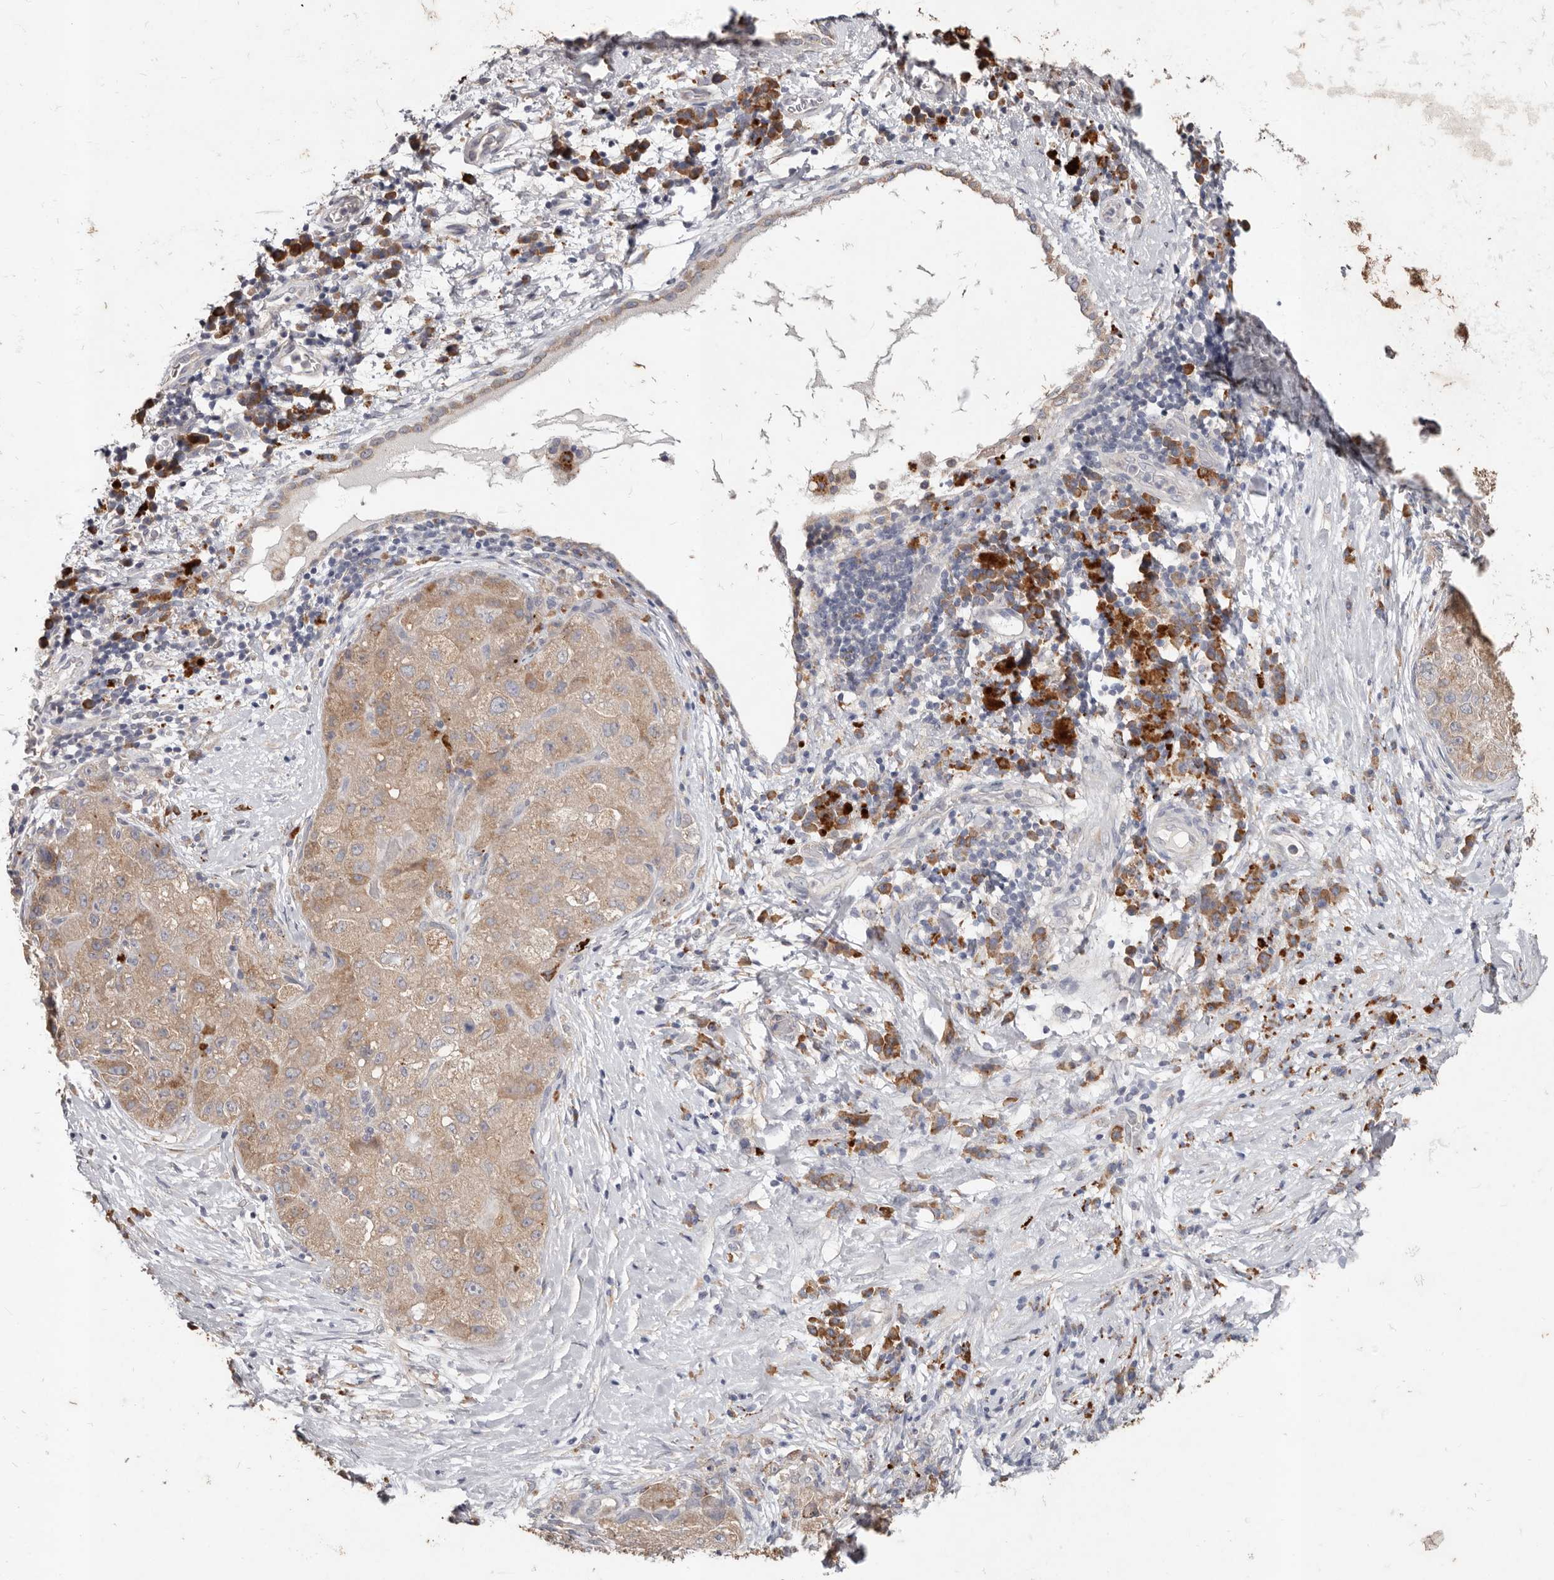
{"staining": {"intensity": "weak", "quantity": ">75%", "location": "cytoplasmic/membranous"}, "tissue": "liver cancer", "cell_type": "Tumor cells", "image_type": "cancer", "snomed": [{"axis": "morphology", "description": "Carcinoma, Hepatocellular, NOS"}, {"axis": "topography", "description": "Liver"}], "caption": "Immunohistochemistry (IHC) (DAB) staining of liver cancer (hepatocellular carcinoma) demonstrates weak cytoplasmic/membranous protein positivity in about >75% of tumor cells.", "gene": "WDR77", "patient": {"sex": "male", "age": 80}}